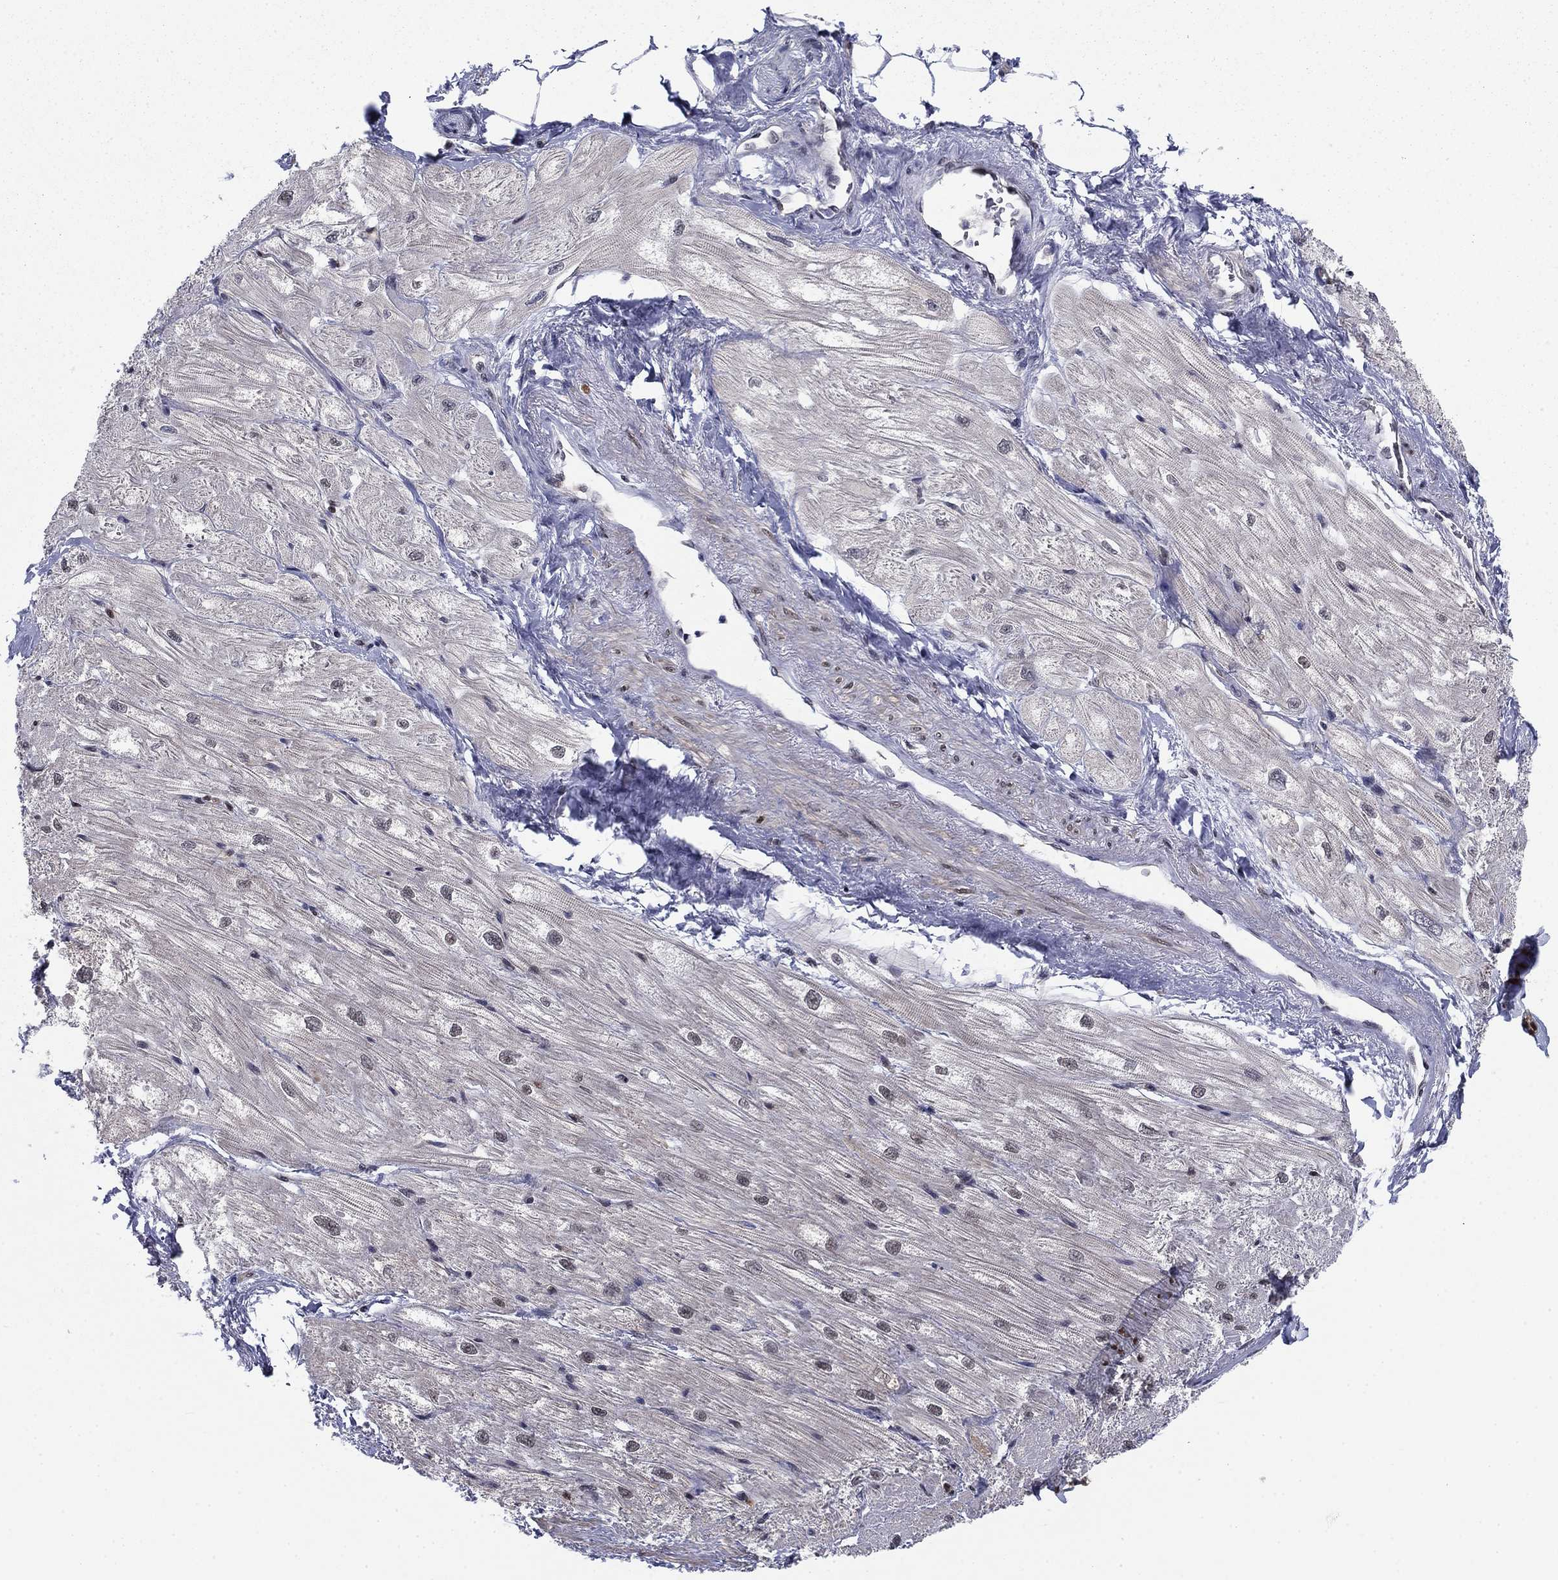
{"staining": {"intensity": "negative", "quantity": "none", "location": "none"}, "tissue": "heart muscle", "cell_type": "Cardiomyocytes", "image_type": "normal", "snomed": [{"axis": "morphology", "description": "Normal tissue, NOS"}, {"axis": "topography", "description": "Heart"}], "caption": "Heart muscle stained for a protein using immunohistochemistry (IHC) reveals no expression cardiomyocytes.", "gene": "FKBP4", "patient": {"sex": "male", "age": 57}}